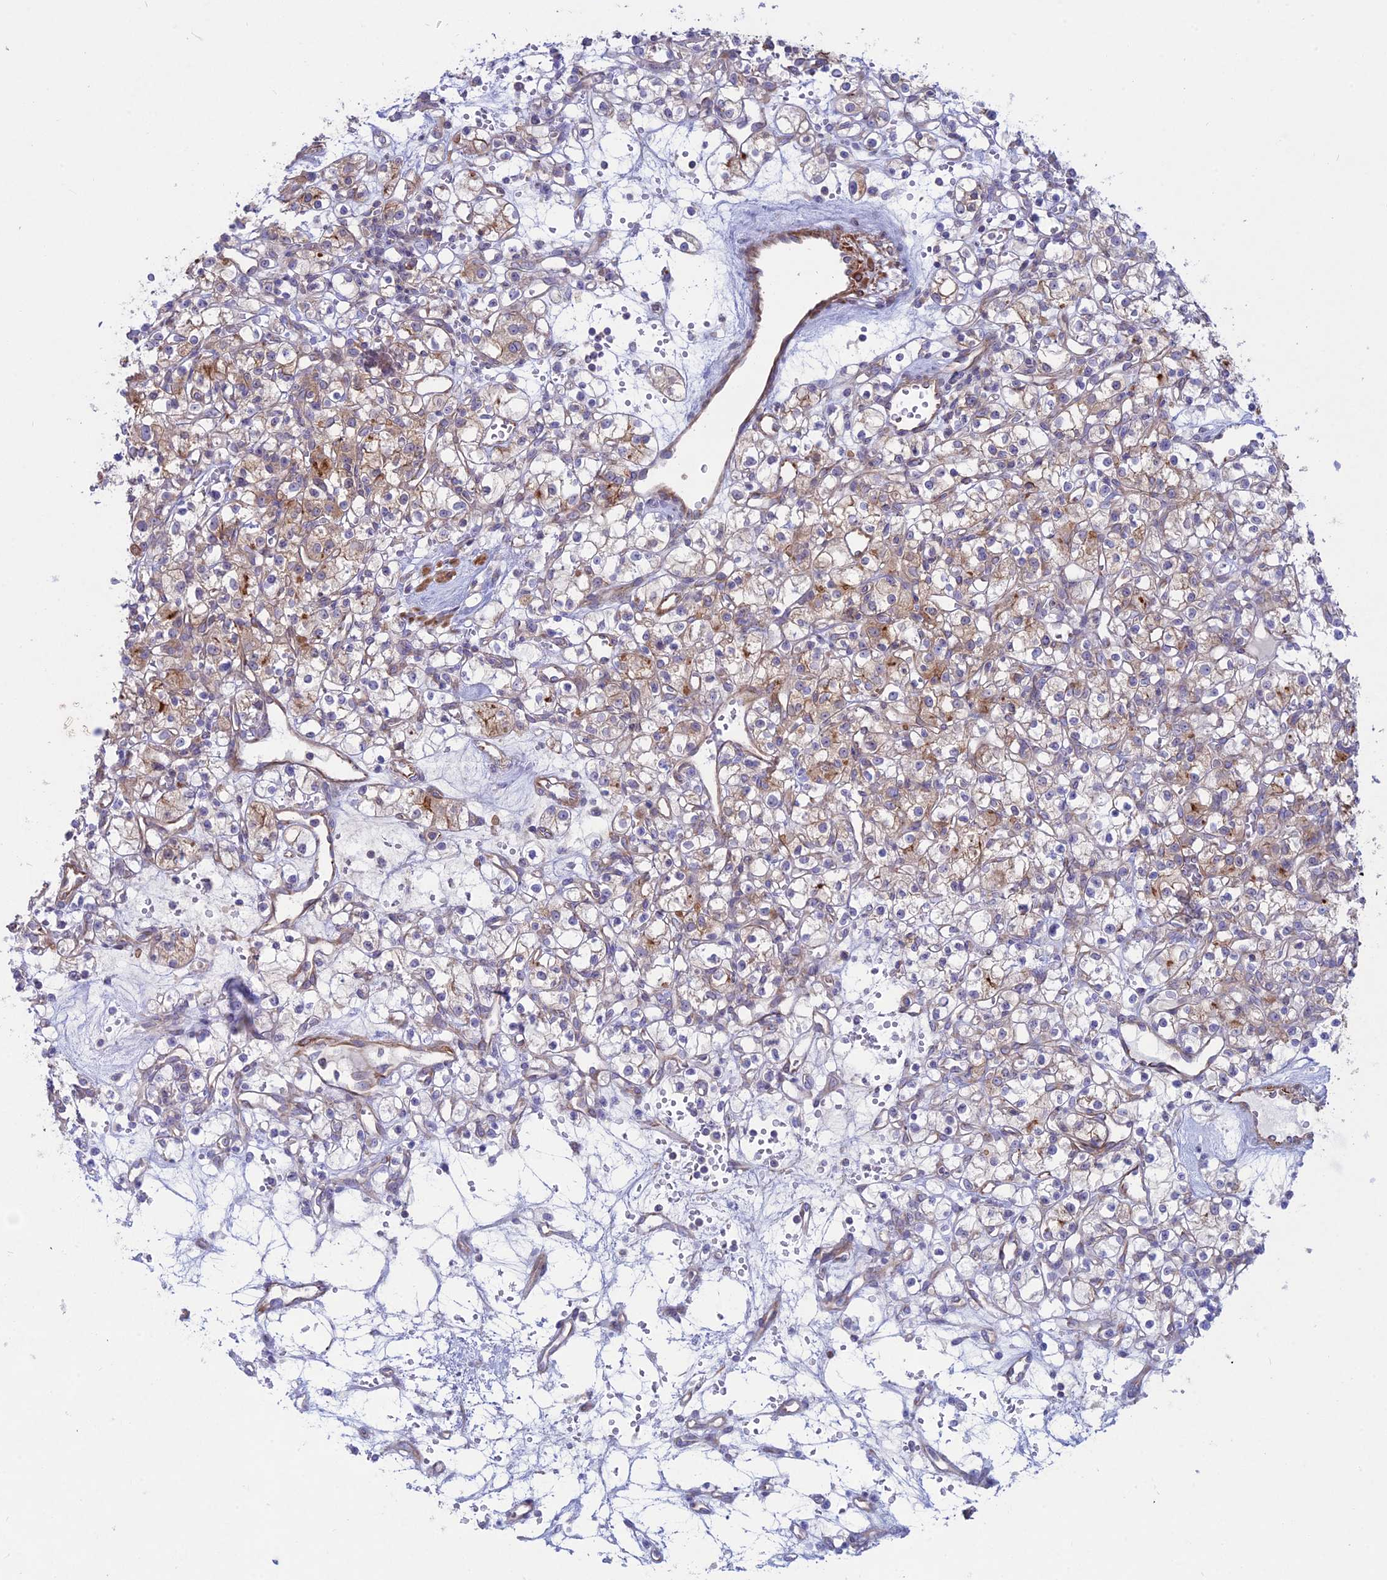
{"staining": {"intensity": "moderate", "quantity": "<25%", "location": "cytoplasmic/membranous"}, "tissue": "renal cancer", "cell_type": "Tumor cells", "image_type": "cancer", "snomed": [{"axis": "morphology", "description": "Adenocarcinoma, NOS"}, {"axis": "topography", "description": "Kidney"}], "caption": "Protein positivity by immunohistochemistry (IHC) reveals moderate cytoplasmic/membranous staining in about <25% of tumor cells in adenocarcinoma (renal). The protein is stained brown, and the nuclei are stained in blue (DAB IHC with brightfield microscopy, high magnification).", "gene": "MYO5B", "patient": {"sex": "female", "age": 59}}